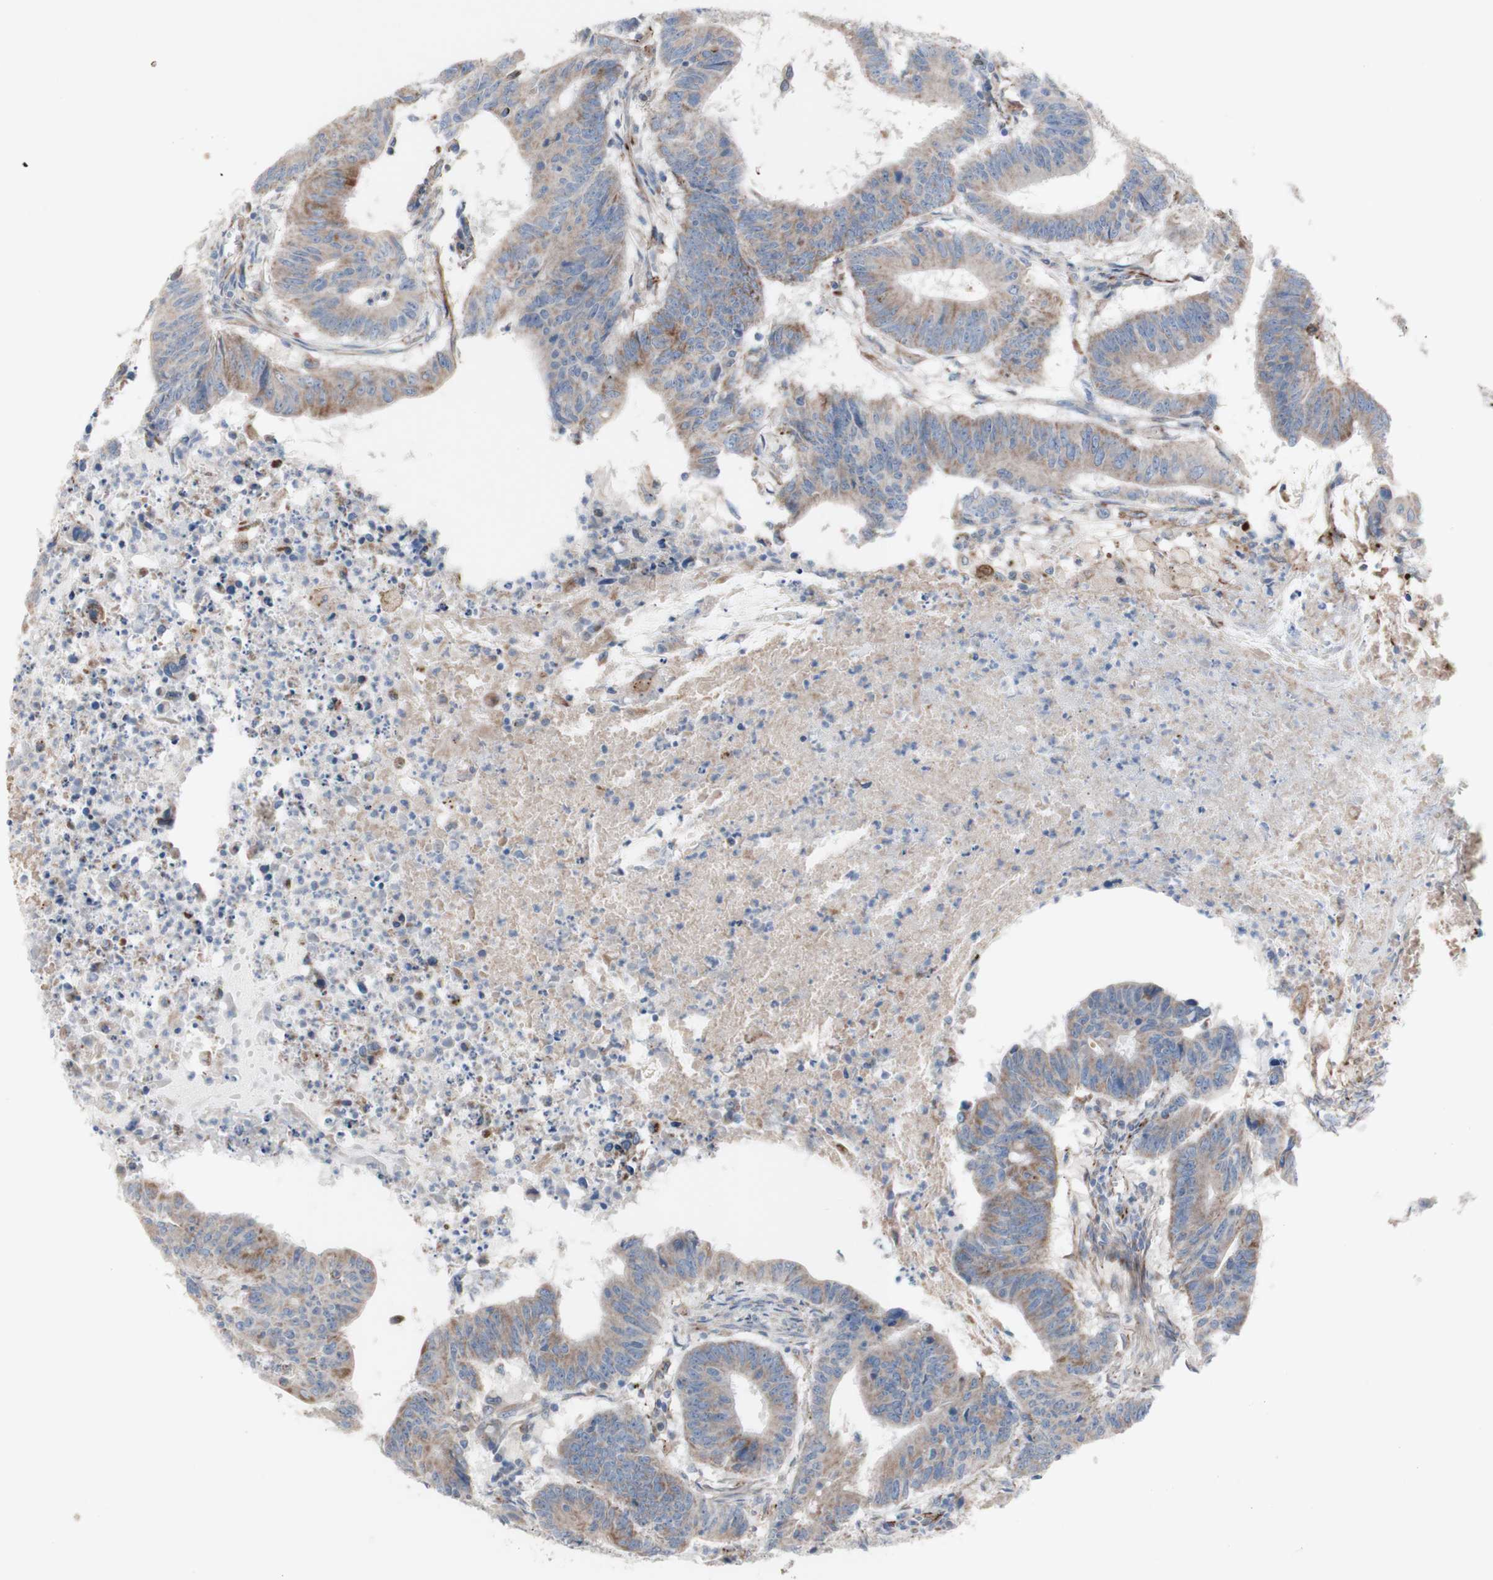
{"staining": {"intensity": "weak", "quantity": ">75%", "location": "cytoplasmic/membranous"}, "tissue": "colorectal cancer", "cell_type": "Tumor cells", "image_type": "cancer", "snomed": [{"axis": "morphology", "description": "Adenocarcinoma, NOS"}, {"axis": "topography", "description": "Colon"}], "caption": "This photomicrograph demonstrates colorectal cancer (adenocarcinoma) stained with immunohistochemistry to label a protein in brown. The cytoplasmic/membranous of tumor cells show weak positivity for the protein. Nuclei are counter-stained blue.", "gene": "AGPAT5", "patient": {"sex": "male", "age": 45}}